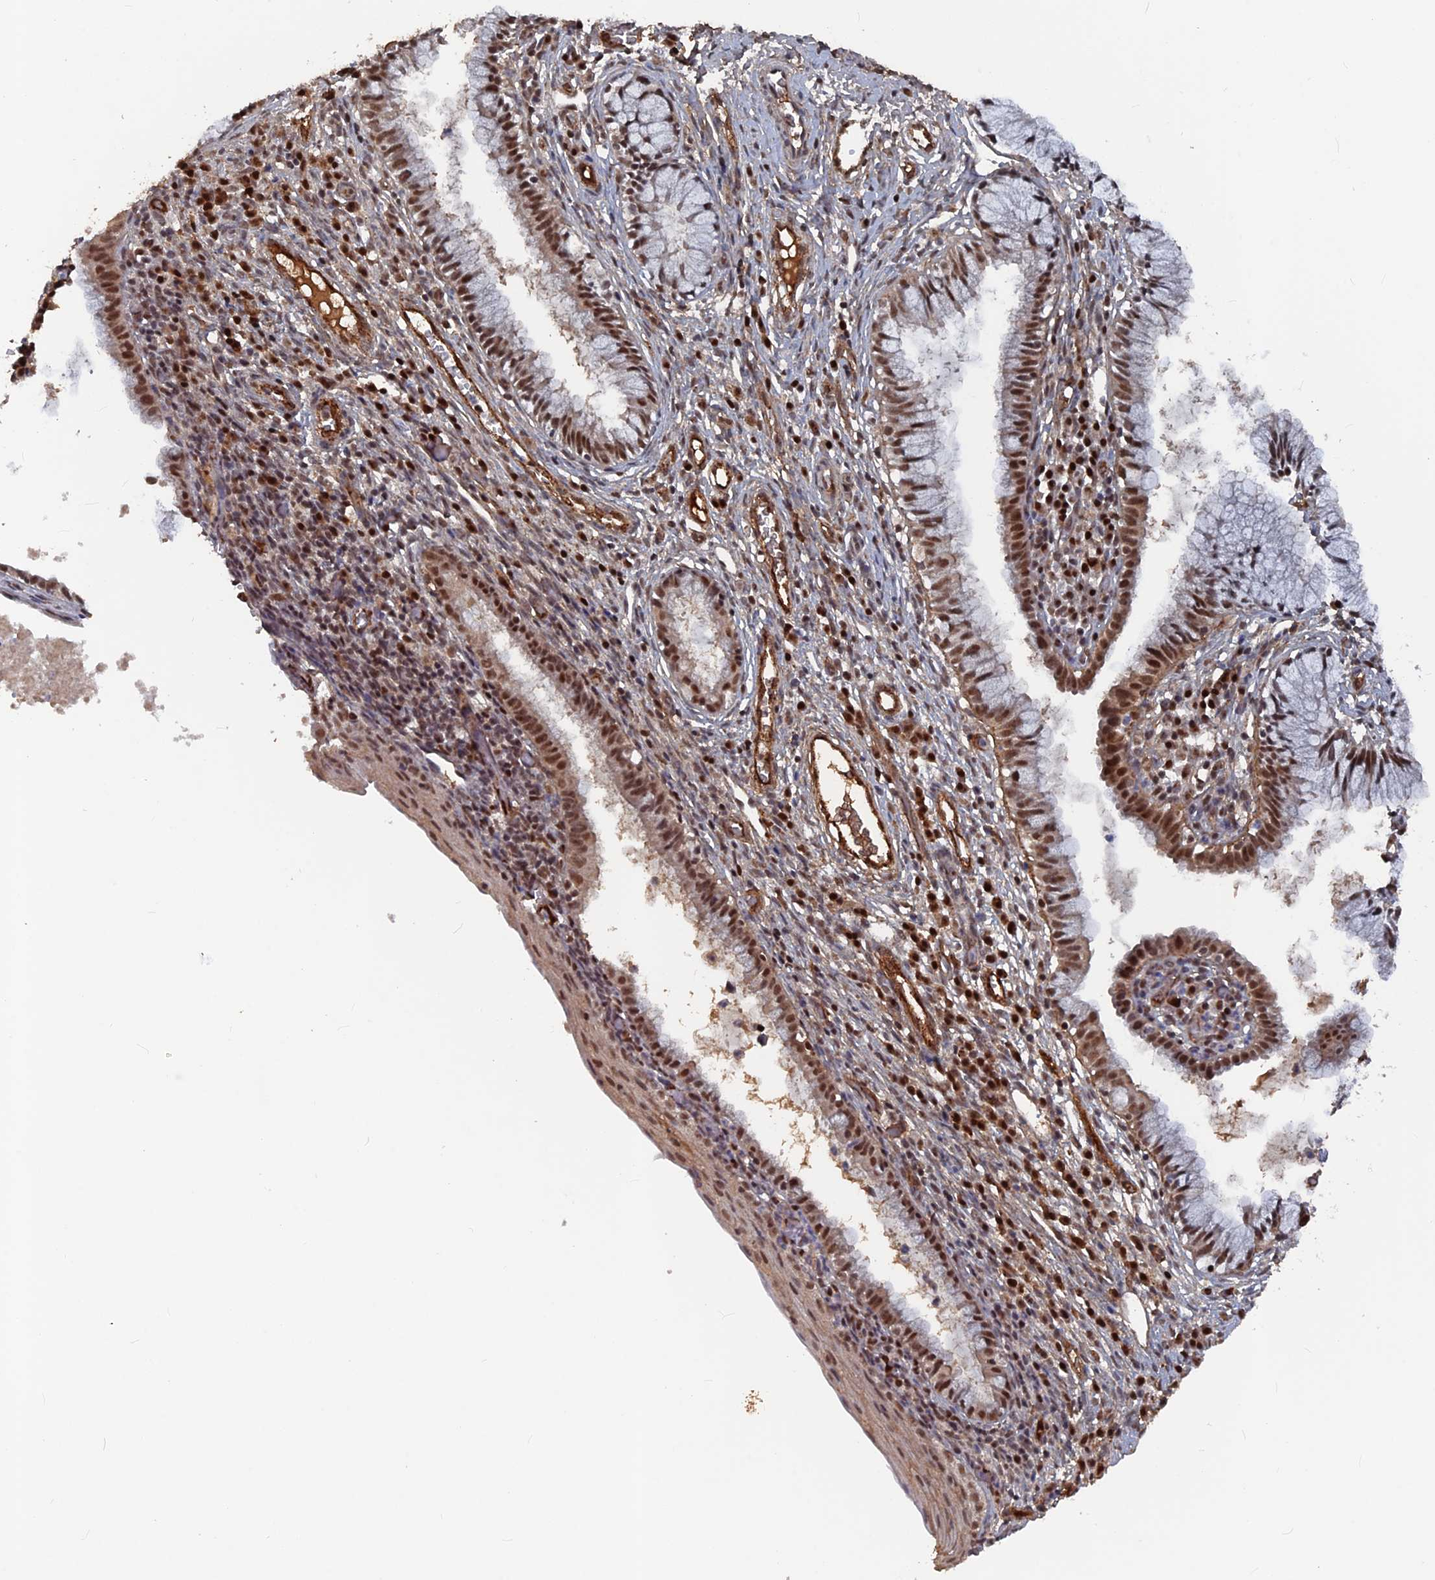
{"staining": {"intensity": "strong", "quantity": ">75%", "location": "nuclear"}, "tissue": "cervix", "cell_type": "Glandular cells", "image_type": "normal", "snomed": [{"axis": "morphology", "description": "Normal tissue, NOS"}, {"axis": "topography", "description": "Cervix"}], "caption": "High-power microscopy captured an IHC image of normal cervix, revealing strong nuclear positivity in approximately >75% of glandular cells.", "gene": "SH3D21", "patient": {"sex": "female", "age": 27}}